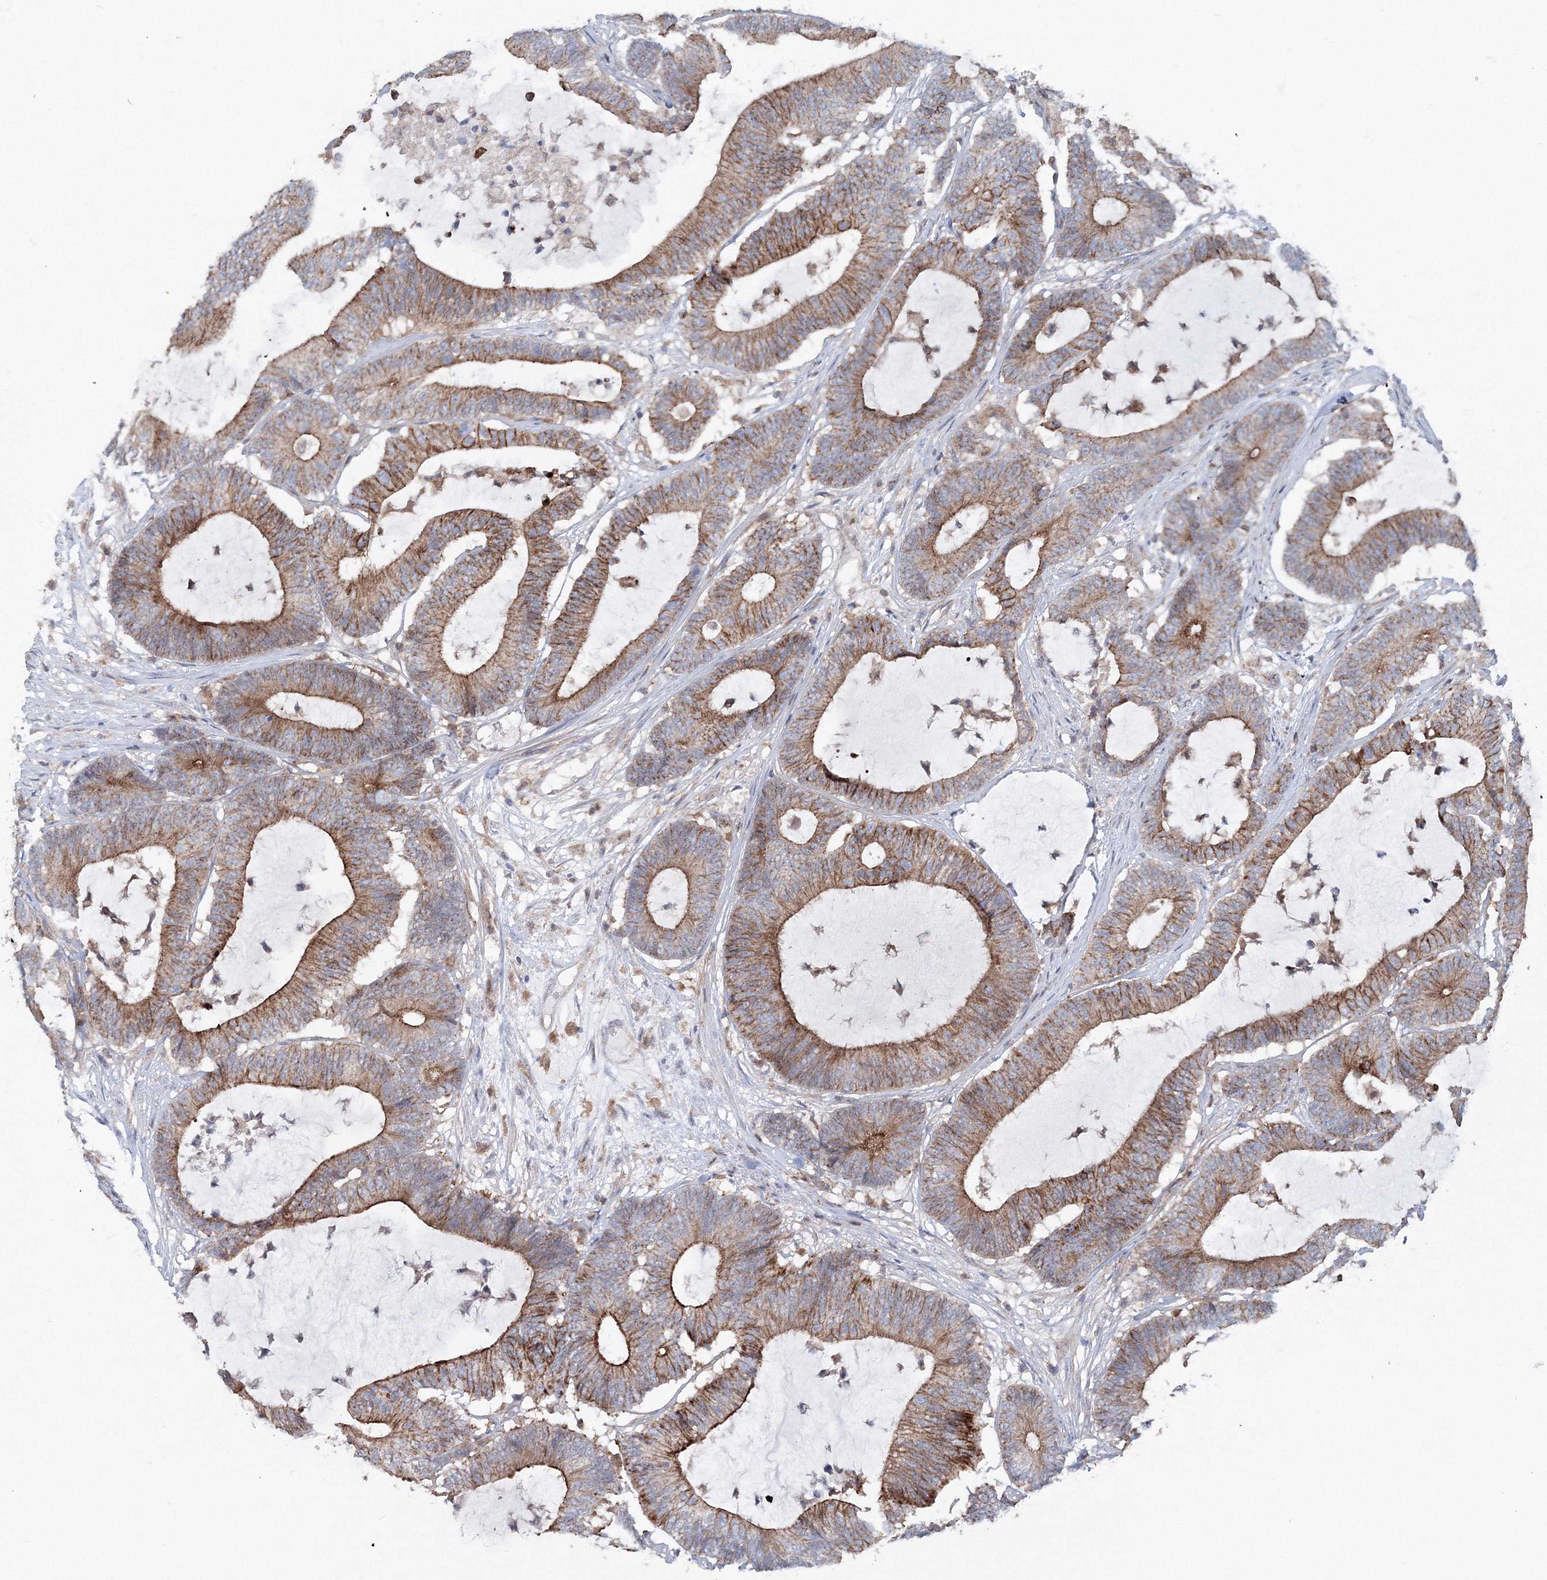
{"staining": {"intensity": "moderate", "quantity": ">75%", "location": "cytoplasmic/membranous"}, "tissue": "colorectal cancer", "cell_type": "Tumor cells", "image_type": "cancer", "snomed": [{"axis": "morphology", "description": "Adenocarcinoma, NOS"}, {"axis": "topography", "description": "Colon"}], "caption": "DAB immunohistochemical staining of colorectal adenocarcinoma exhibits moderate cytoplasmic/membranous protein staining in about >75% of tumor cells.", "gene": "GGA2", "patient": {"sex": "female", "age": 84}}